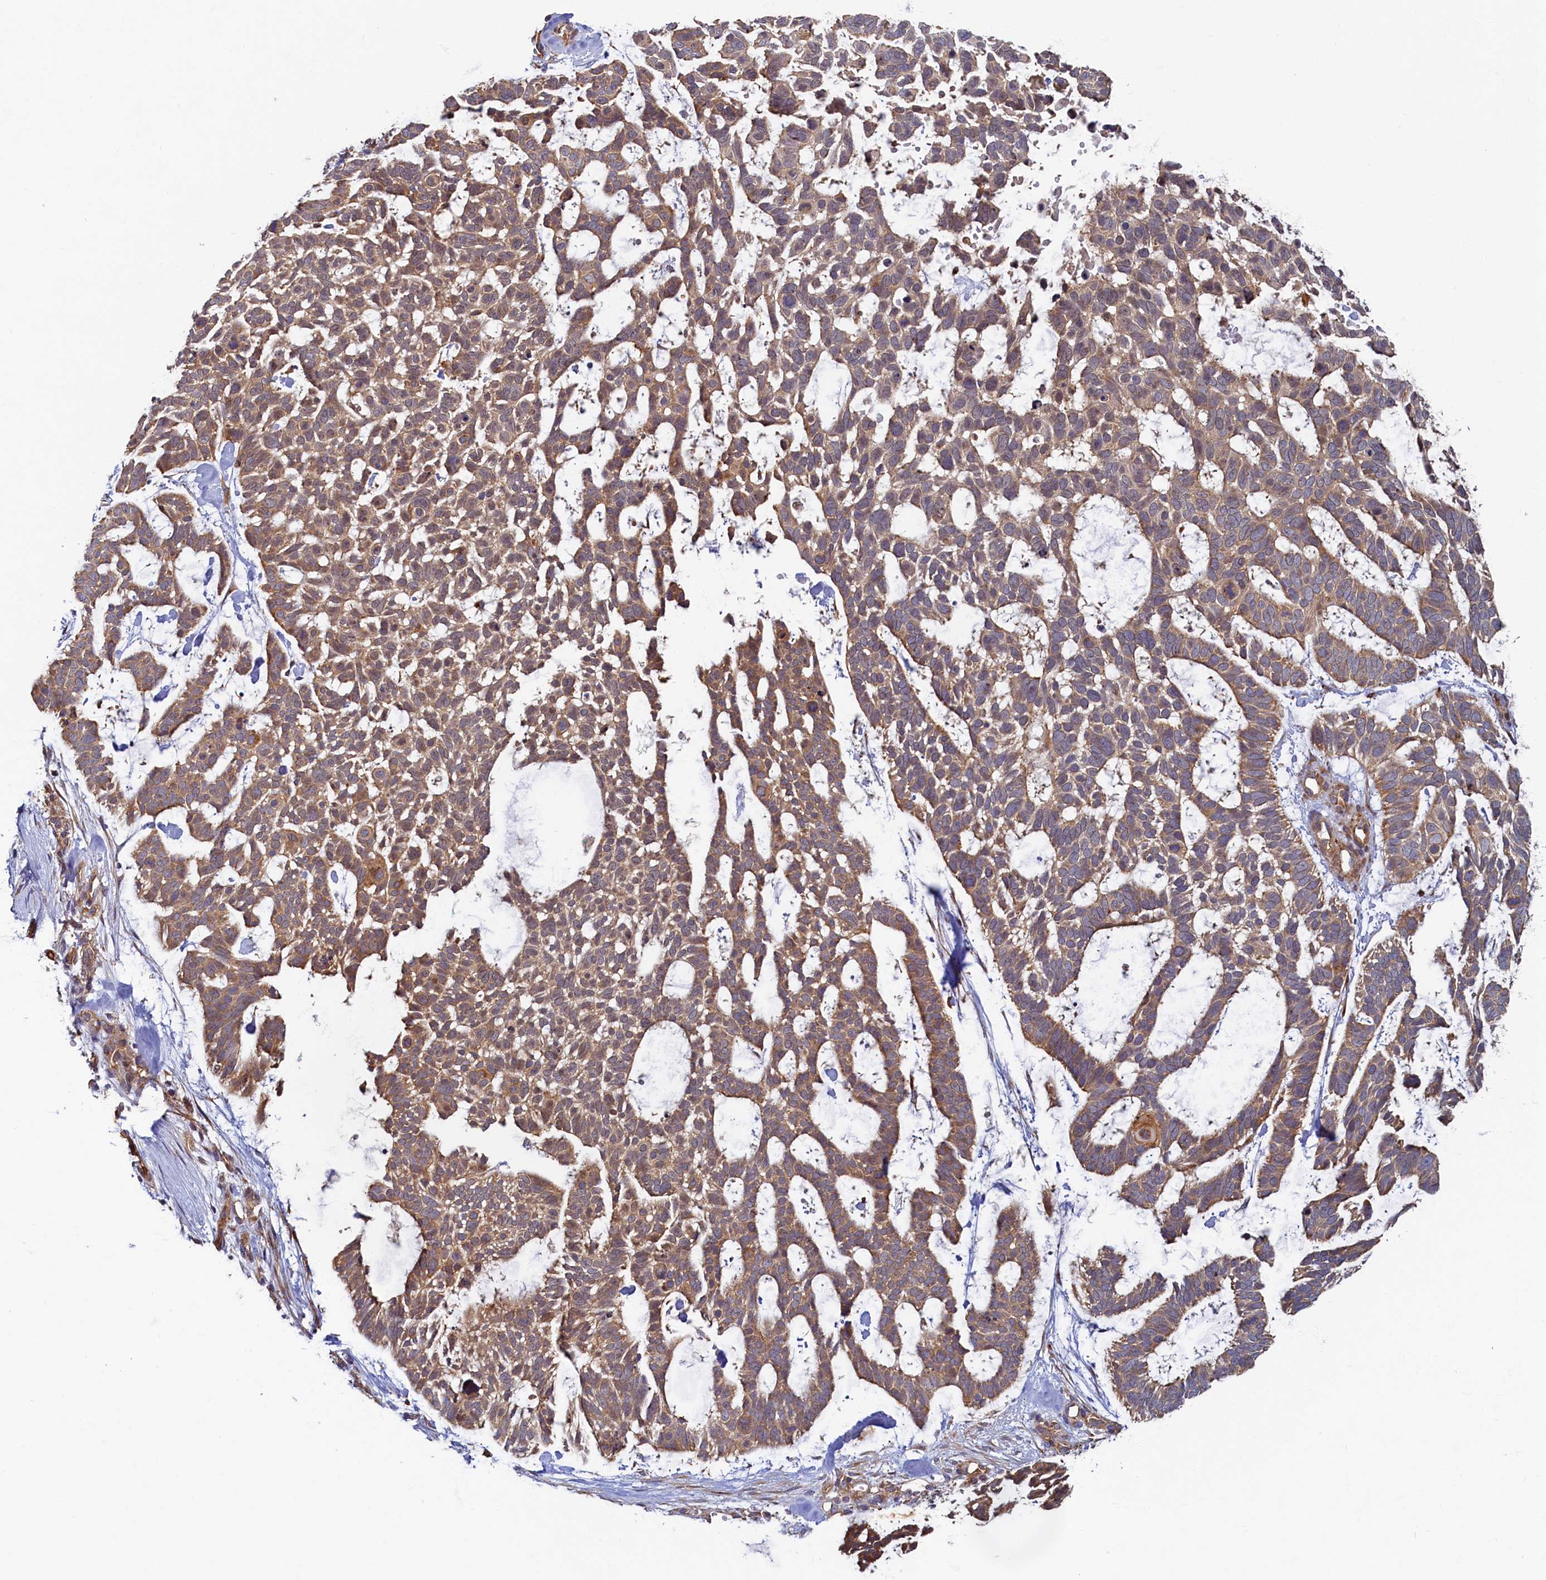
{"staining": {"intensity": "moderate", "quantity": ">75%", "location": "cytoplasmic/membranous"}, "tissue": "skin cancer", "cell_type": "Tumor cells", "image_type": "cancer", "snomed": [{"axis": "morphology", "description": "Basal cell carcinoma"}, {"axis": "topography", "description": "Skin"}], "caption": "This micrograph demonstrates immunohistochemistry (IHC) staining of human skin cancer, with medium moderate cytoplasmic/membranous staining in approximately >75% of tumor cells.", "gene": "STX12", "patient": {"sex": "male", "age": 88}}